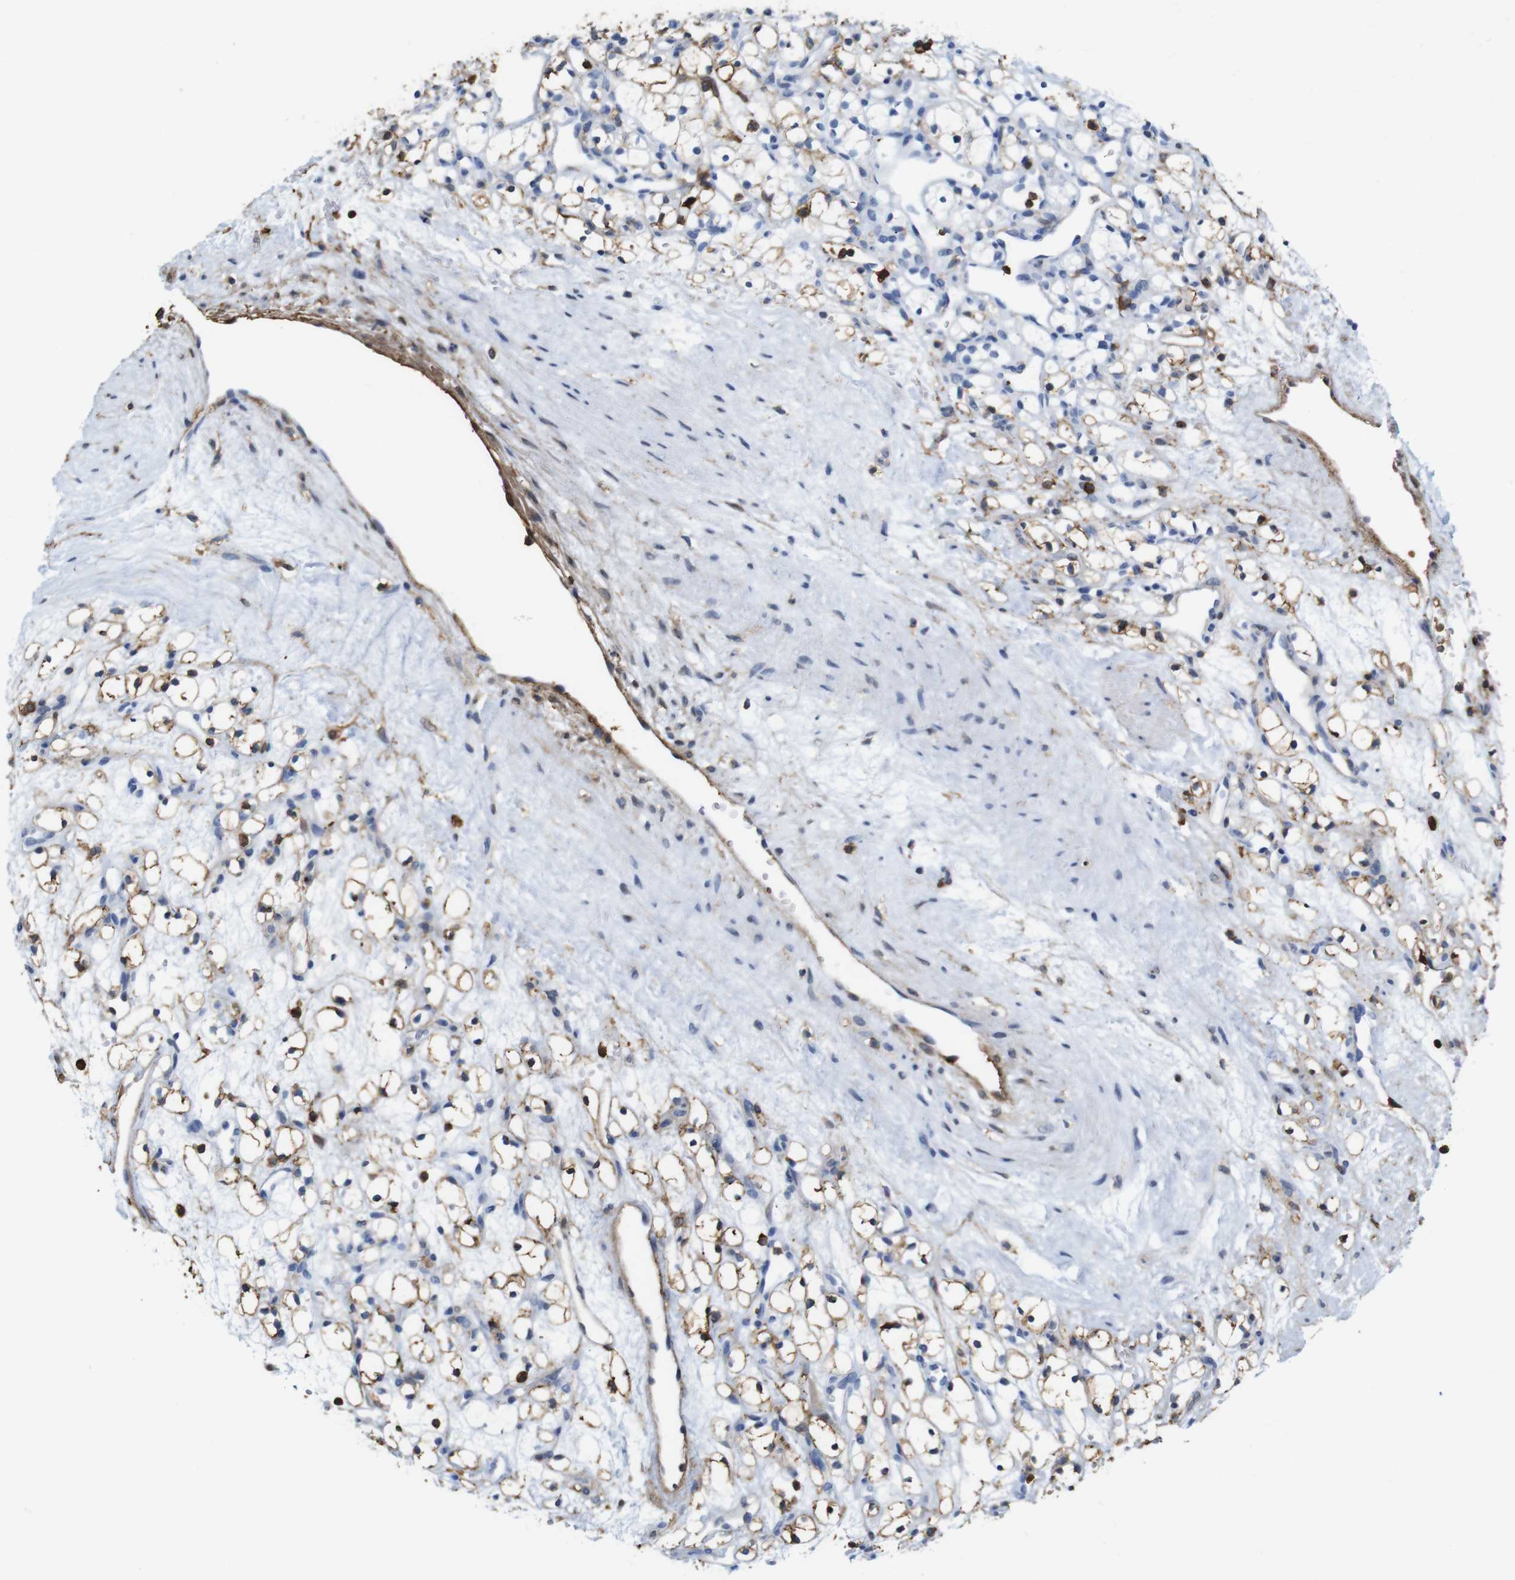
{"staining": {"intensity": "weak", "quantity": ">75%", "location": "cytoplasmic/membranous"}, "tissue": "renal cancer", "cell_type": "Tumor cells", "image_type": "cancer", "snomed": [{"axis": "morphology", "description": "Adenocarcinoma, NOS"}, {"axis": "topography", "description": "Kidney"}], "caption": "This image shows immunohistochemistry staining of human renal adenocarcinoma, with low weak cytoplasmic/membranous positivity in about >75% of tumor cells.", "gene": "ANXA1", "patient": {"sex": "female", "age": 60}}